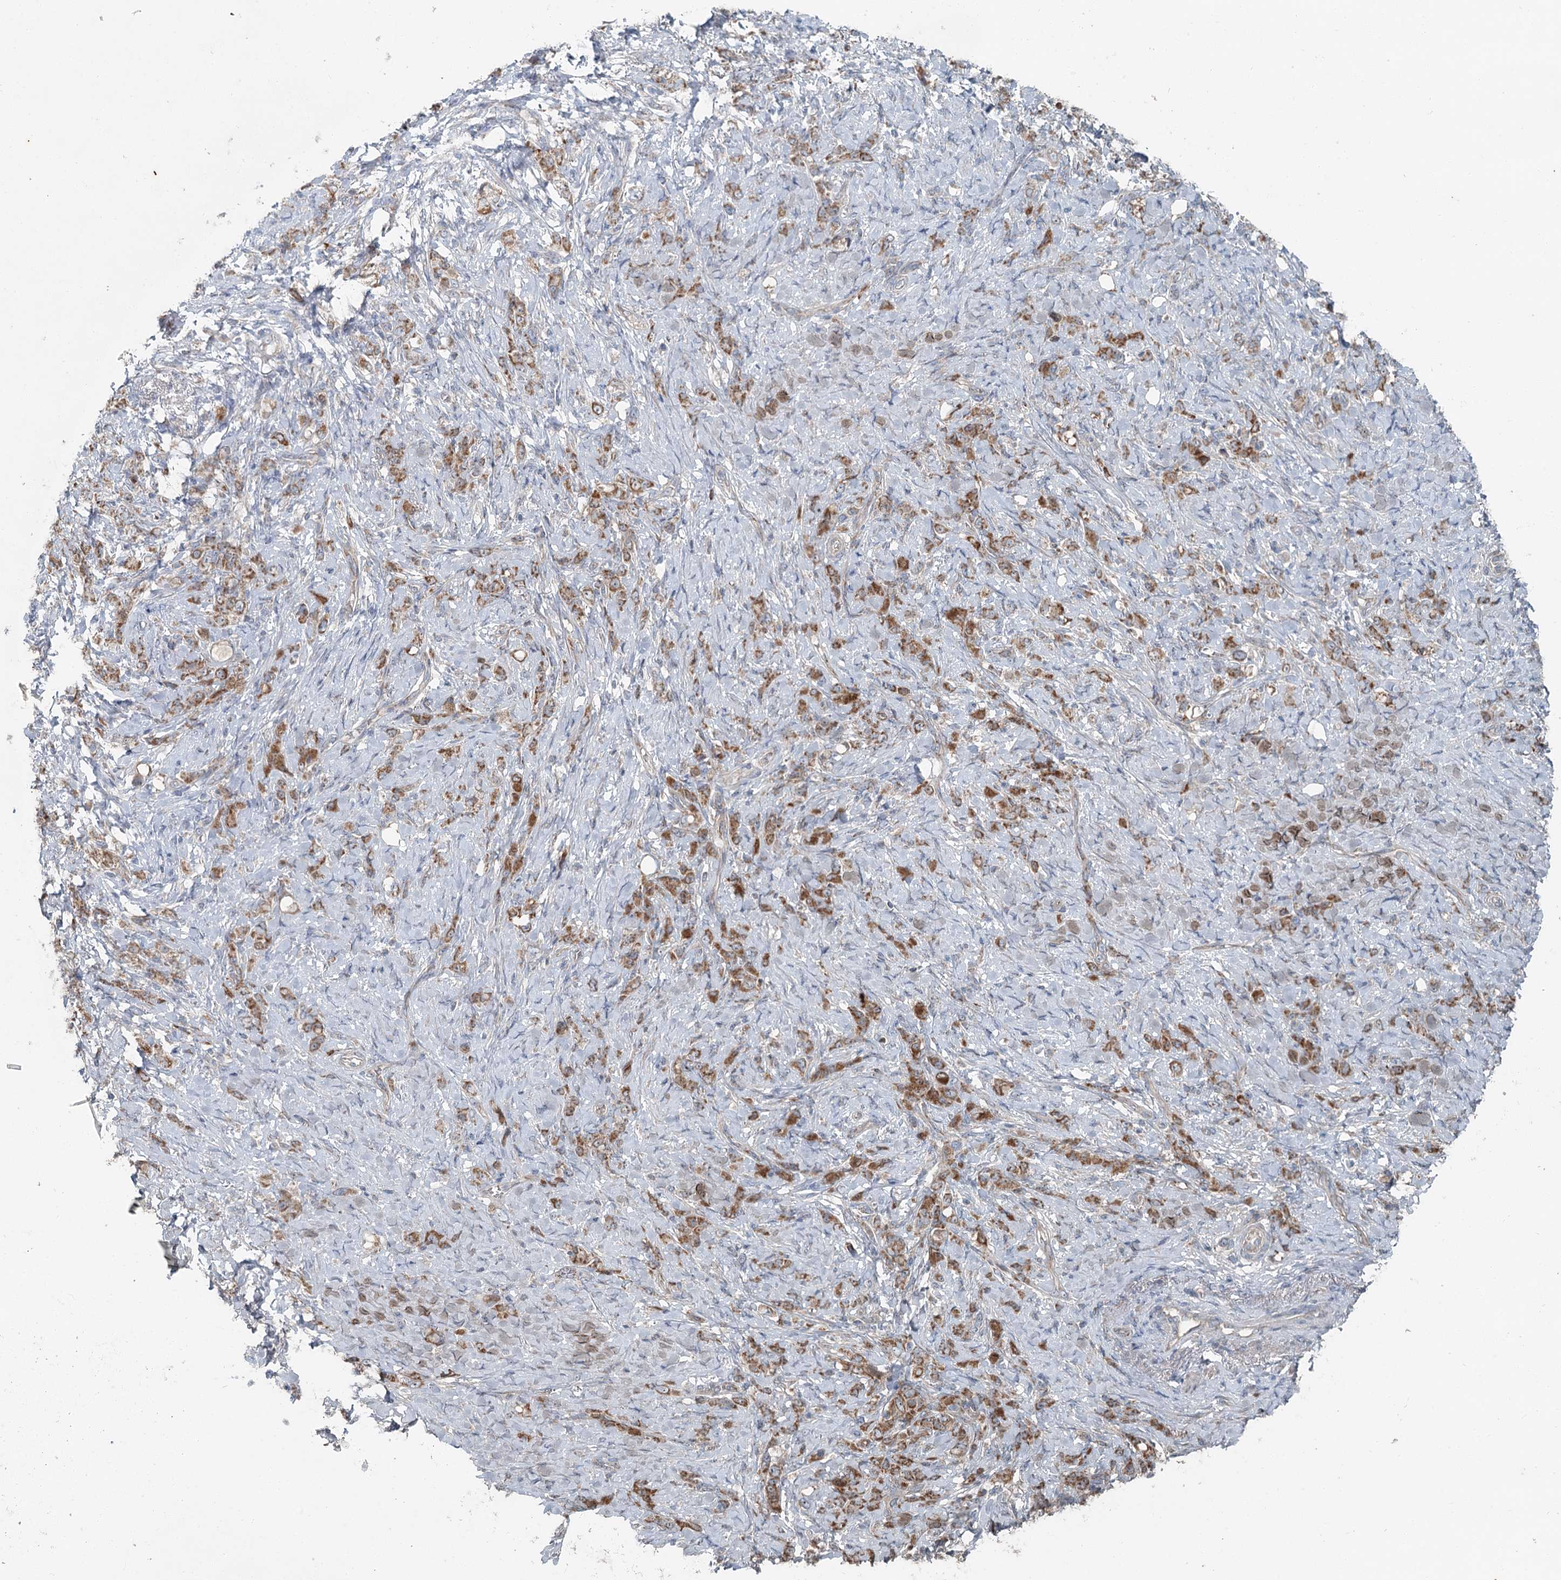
{"staining": {"intensity": "moderate", "quantity": ">75%", "location": "cytoplasmic/membranous"}, "tissue": "stomach cancer", "cell_type": "Tumor cells", "image_type": "cancer", "snomed": [{"axis": "morphology", "description": "Adenocarcinoma, NOS"}, {"axis": "topography", "description": "Stomach"}], "caption": "High-power microscopy captured an immunohistochemistry (IHC) histopathology image of stomach cancer, revealing moderate cytoplasmic/membranous expression in about >75% of tumor cells.", "gene": "CHCHD5", "patient": {"sex": "female", "age": 79}}